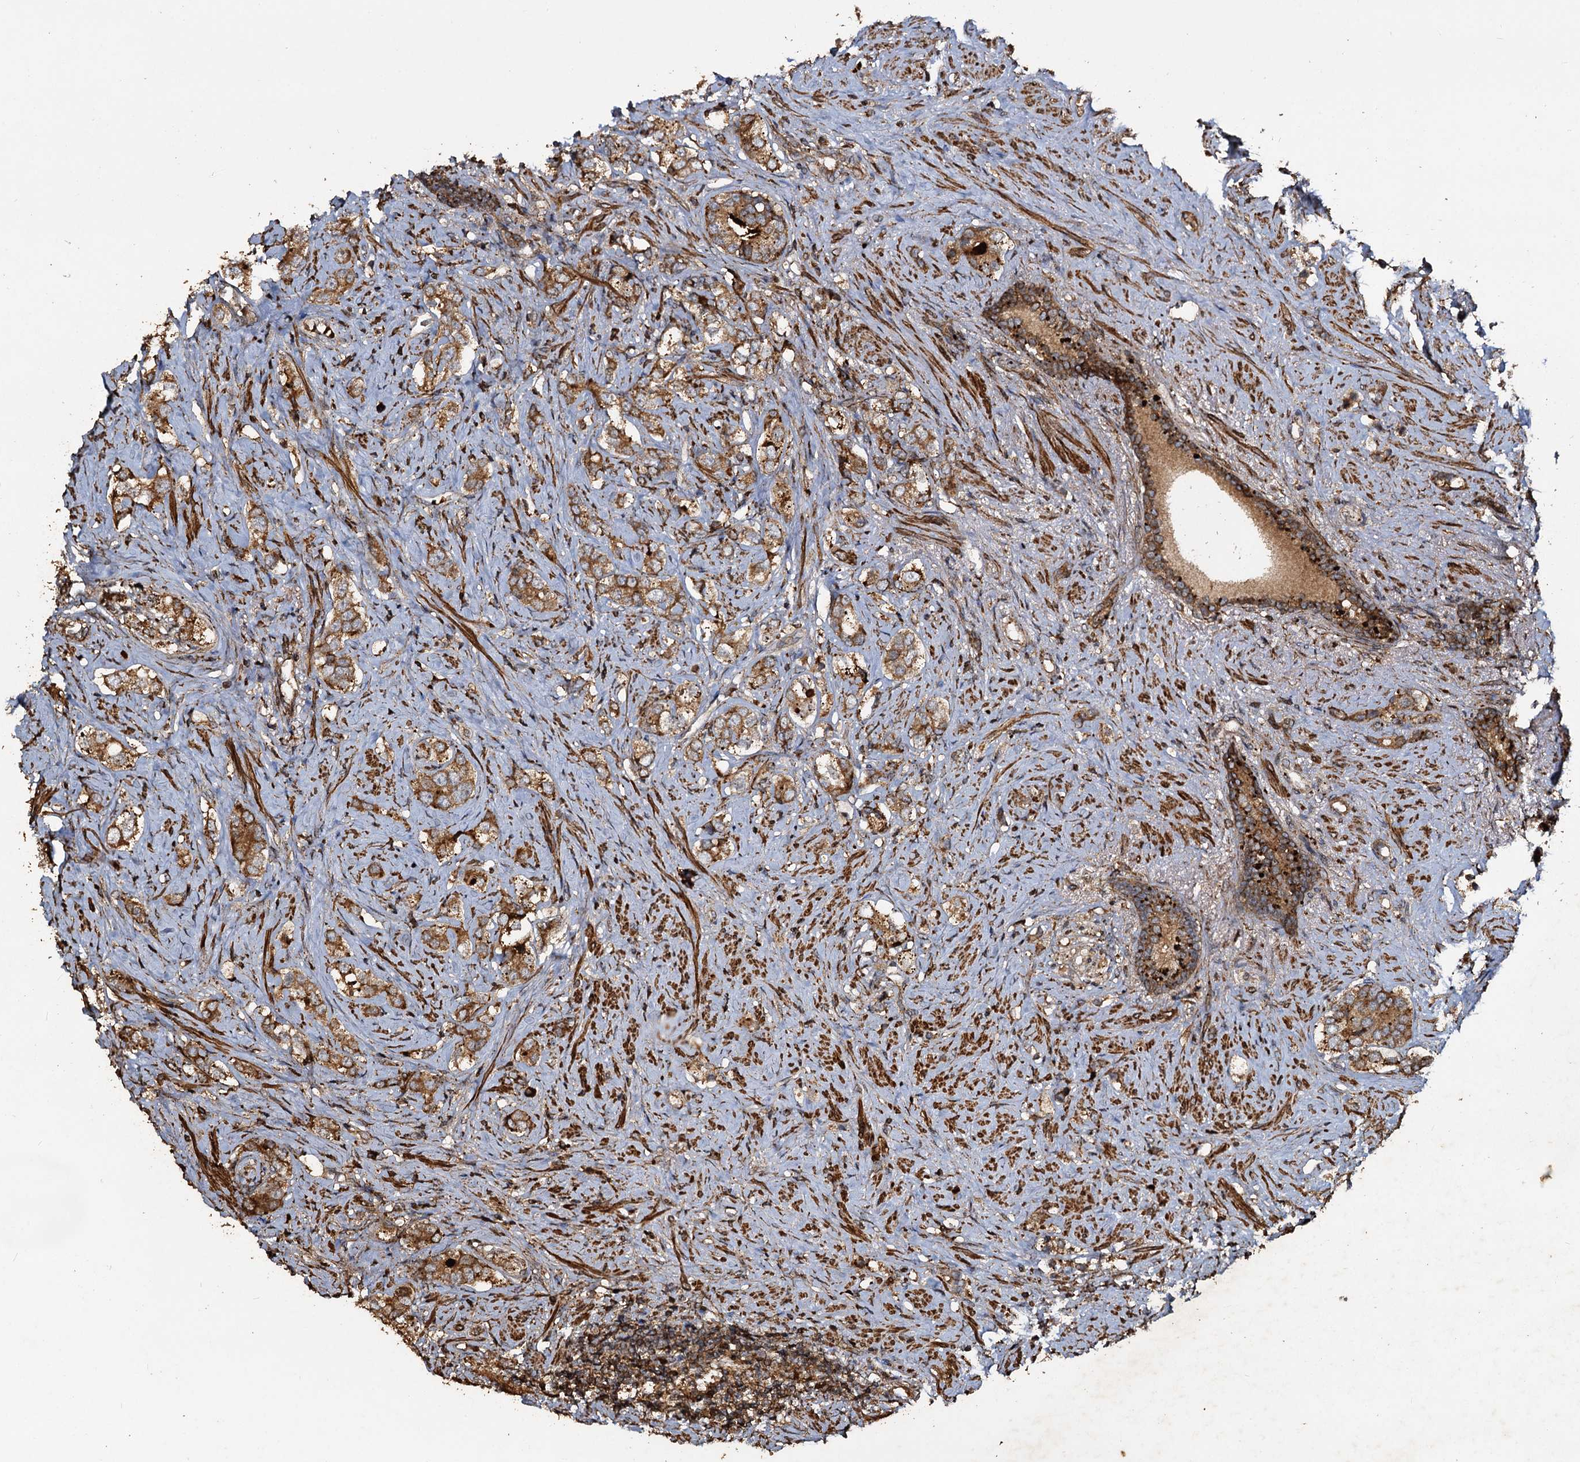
{"staining": {"intensity": "moderate", "quantity": ">75%", "location": "cytoplasmic/membranous"}, "tissue": "prostate cancer", "cell_type": "Tumor cells", "image_type": "cancer", "snomed": [{"axis": "morphology", "description": "Adenocarcinoma, High grade"}, {"axis": "topography", "description": "Prostate"}], "caption": "About >75% of tumor cells in prostate adenocarcinoma (high-grade) display moderate cytoplasmic/membranous protein staining as visualized by brown immunohistochemical staining.", "gene": "NOTCH2NLA", "patient": {"sex": "male", "age": 63}}